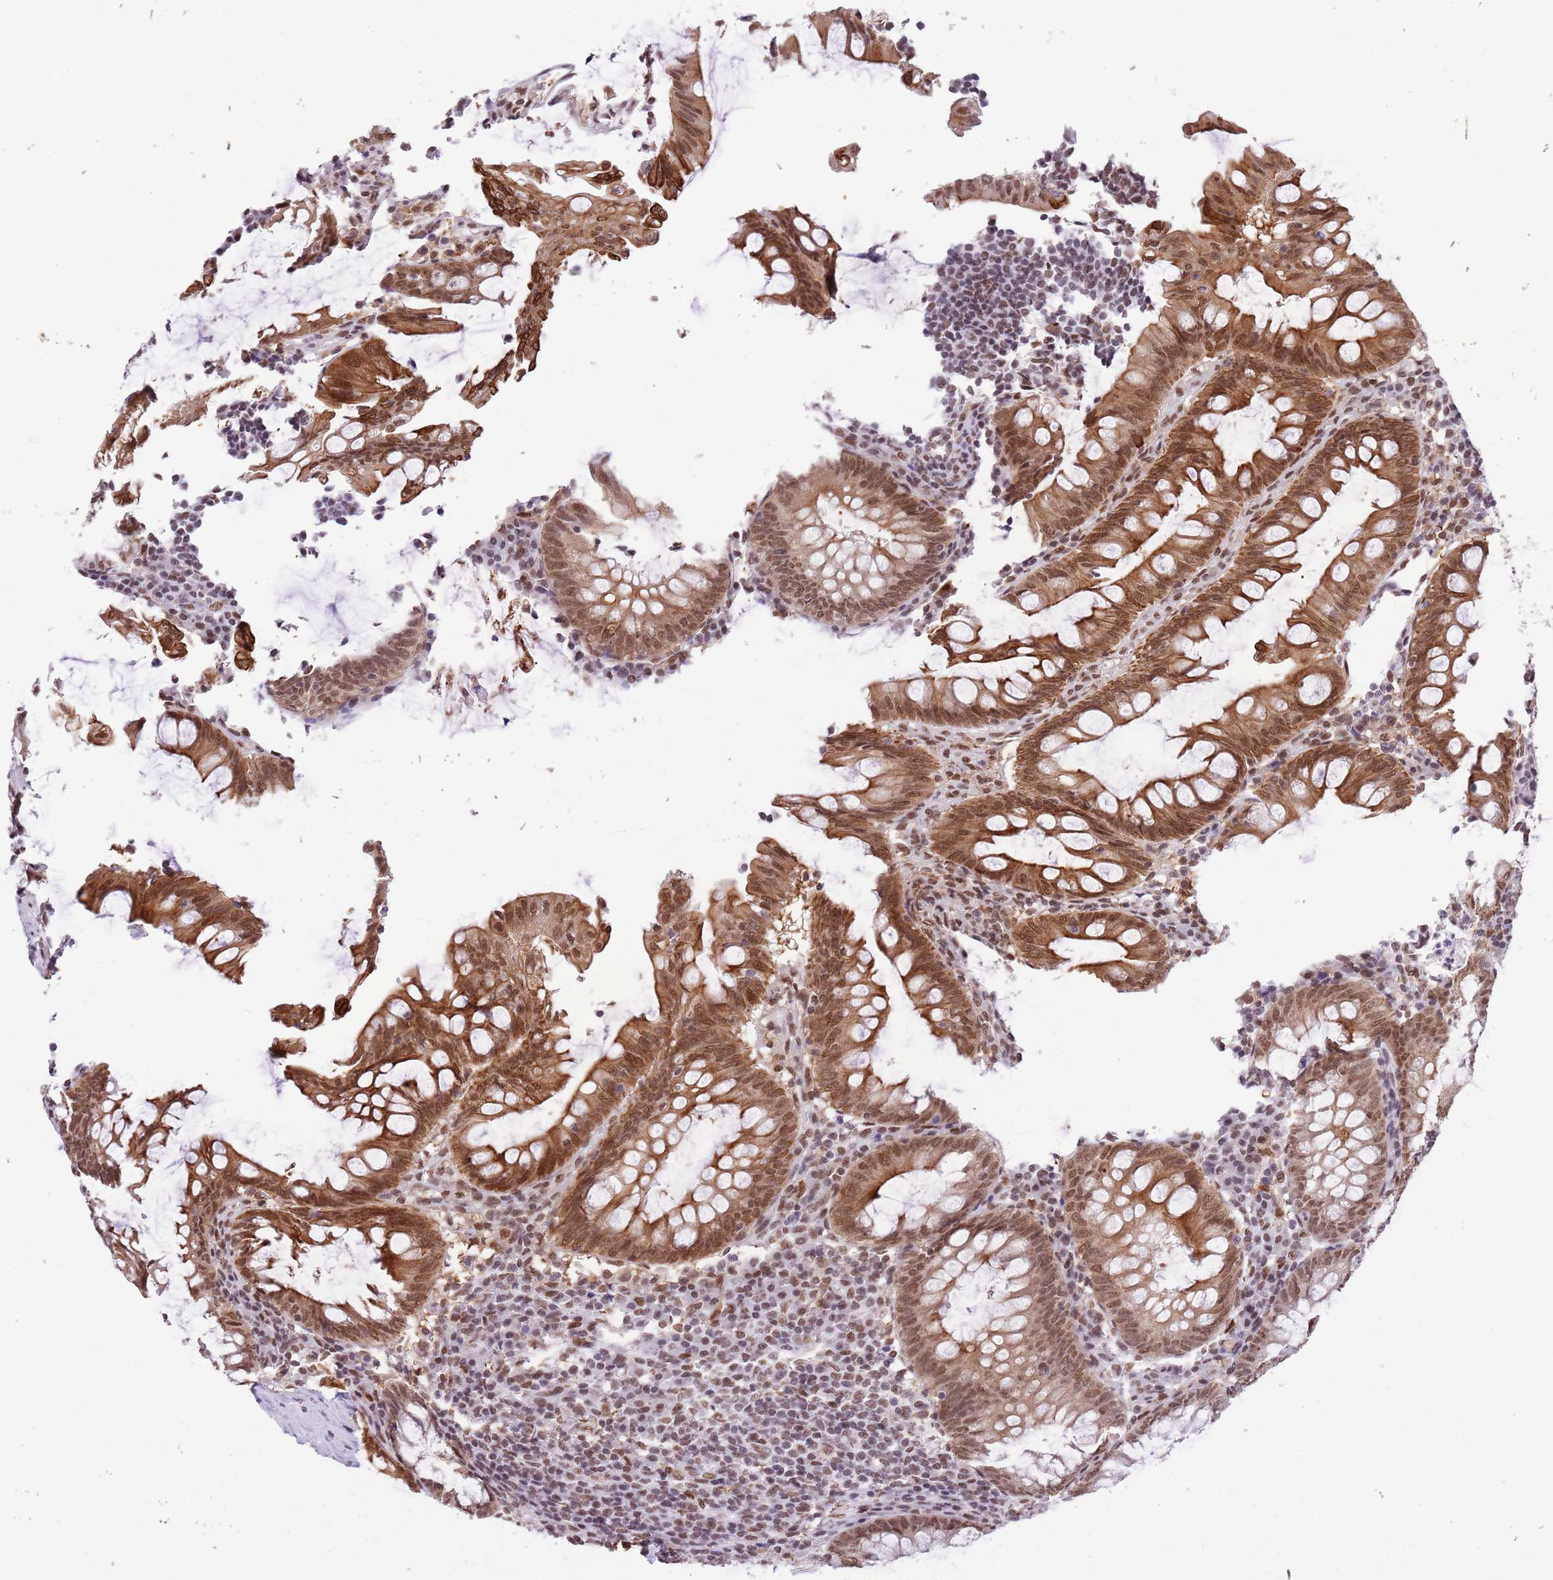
{"staining": {"intensity": "moderate", "quantity": ">75%", "location": "cytoplasmic/membranous,nuclear"}, "tissue": "appendix", "cell_type": "Glandular cells", "image_type": "normal", "snomed": [{"axis": "morphology", "description": "Normal tissue, NOS"}, {"axis": "topography", "description": "Appendix"}], "caption": "The image exhibits a brown stain indicating the presence of a protein in the cytoplasmic/membranous,nuclear of glandular cells in appendix. The staining was performed using DAB (3,3'-diaminobenzidine), with brown indicating positive protein expression. Nuclei are stained blue with hematoxylin.", "gene": "TRIM32", "patient": {"sex": "male", "age": 83}}